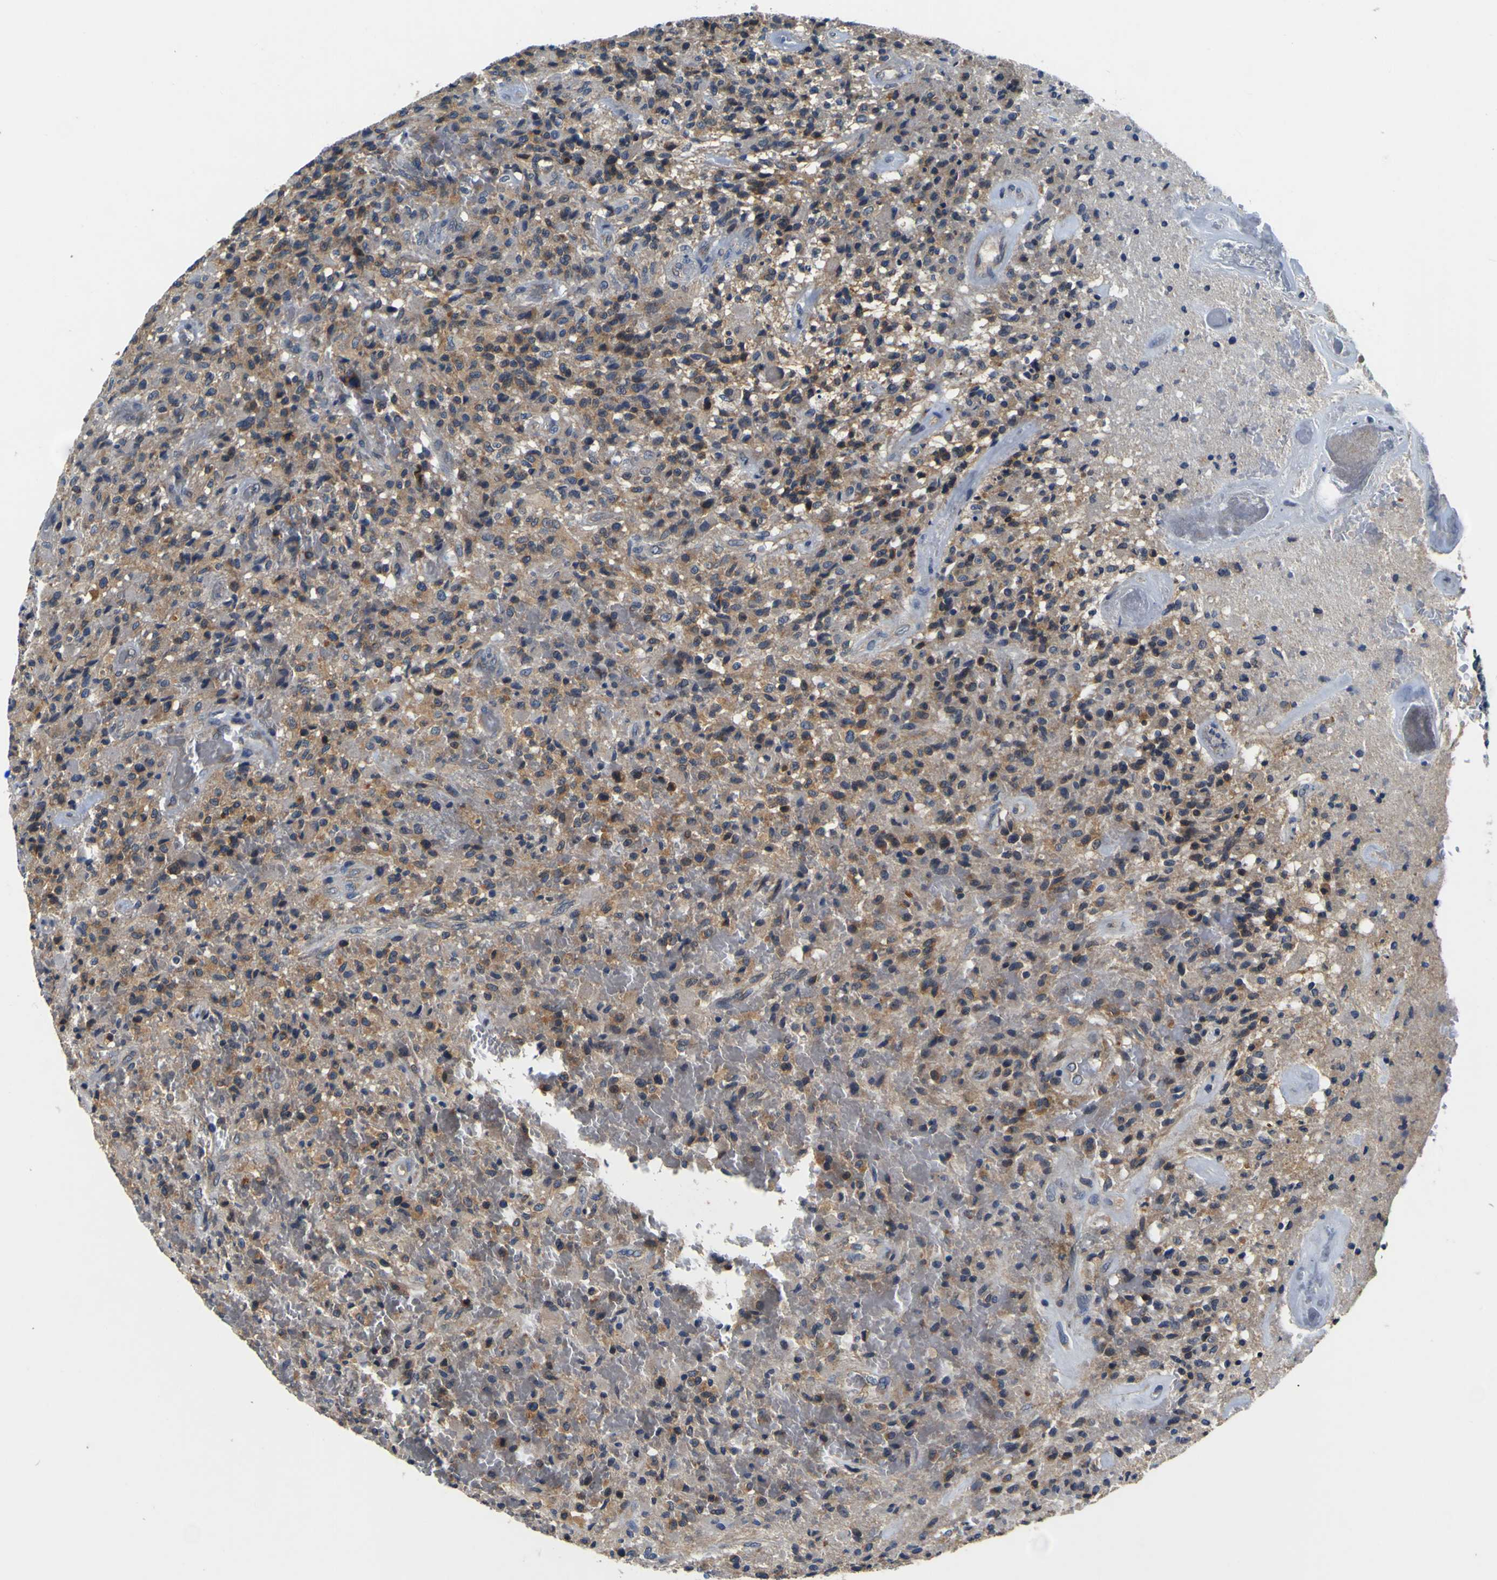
{"staining": {"intensity": "weak", "quantity": "<25%", "location": "cytoplasmic/membranous"}, "tissue": "glioma", "cell_type": "Tumor cells", "image_type": "cancer", "snomed": [{"axis": "morphology", "description": "Glioma, malignant, High grade"}, {"axis": "topography", "description": "Brain"}], "caption": "Immunohistochemistry of human glioma demonstrates no positivity in tumor cells.", "gene": "EPHB4", "patient": {"sex": "male", "age": 71}}